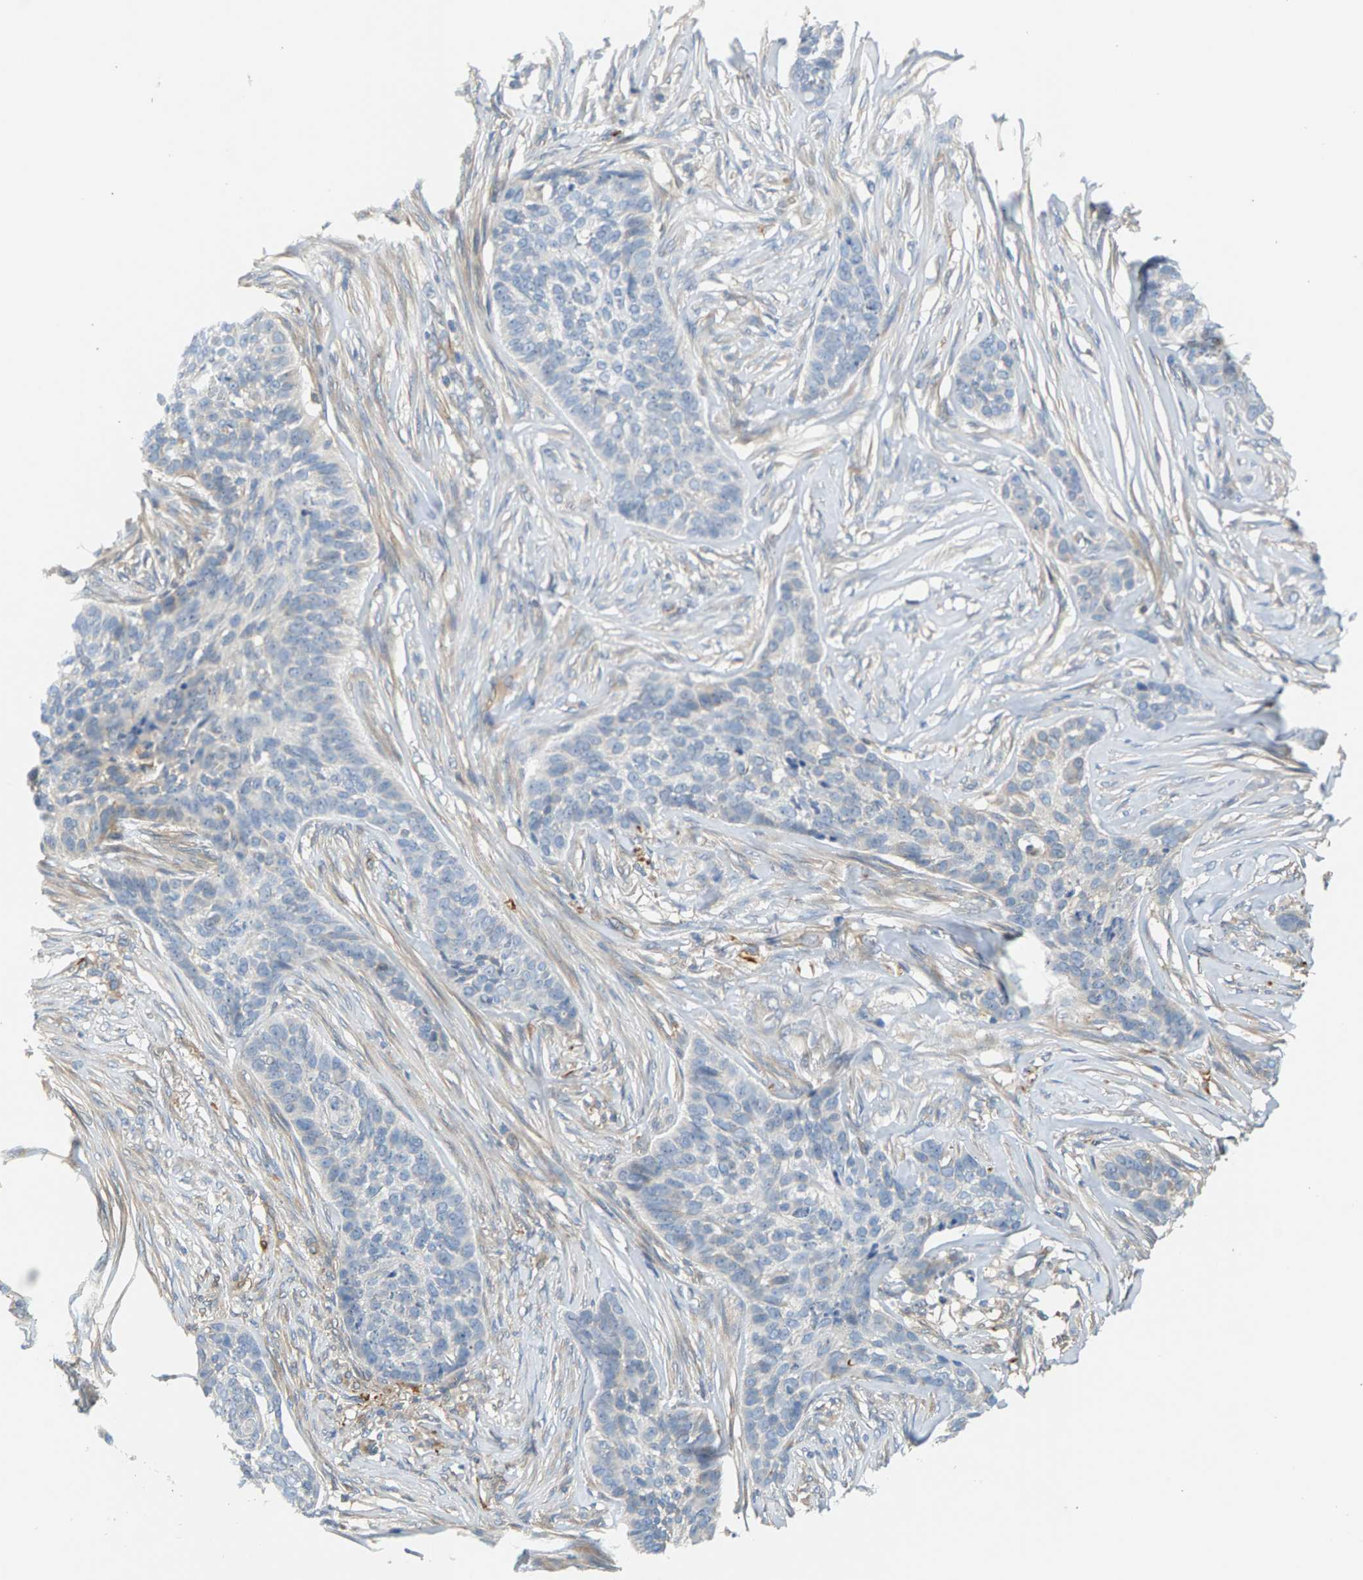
{"staining": {"intensity": "negative", "quantity": "none", "location": "none"}, "tissue": "skin cancer", "cell_type": "Tumor cells", "image_type": "cancer", "snomed": [{"axis": "morphology", "description": "Basal cell carcinoma"}, {"axis": "topography", "description": "Skin"}], "caption": "Tumor cells show no significant protein positivity in basal cell carcinoma (skin). The staining is performed using DAB (3,3'-diaminobenzidine) brown chromogen with nuclei counter-stained in using hematoxylin.", "gene": "KRTAP27-1", "patient": {"sex": "male", "age": 85}}